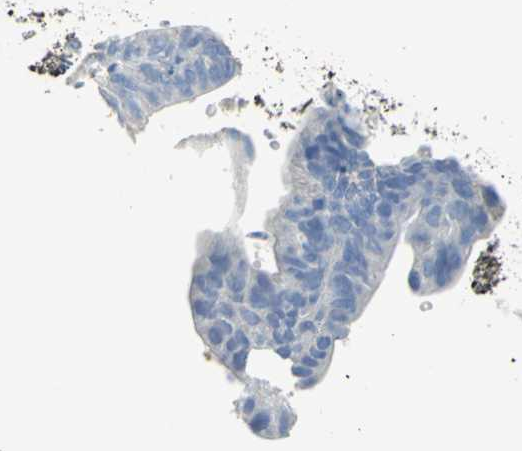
{"staining": {"intensity": "negative", "quantity": "none", "location": "none"}, "tissue": "stomach cancer", "cell_type": "Tumor cells", "image_type": "cancer", "snomed": [{"axis": "morphology", "description": "Adenocarcinoma, NOS"}, {"axis": "topography", "description": "Stomach"}], "caption": "The histopathology image exhibits no significant positivity in tumor cells of stomach cancer (adenocarcinoma).", "gene": "GYG2", "patient": {"sex": "male", "age": 59}}